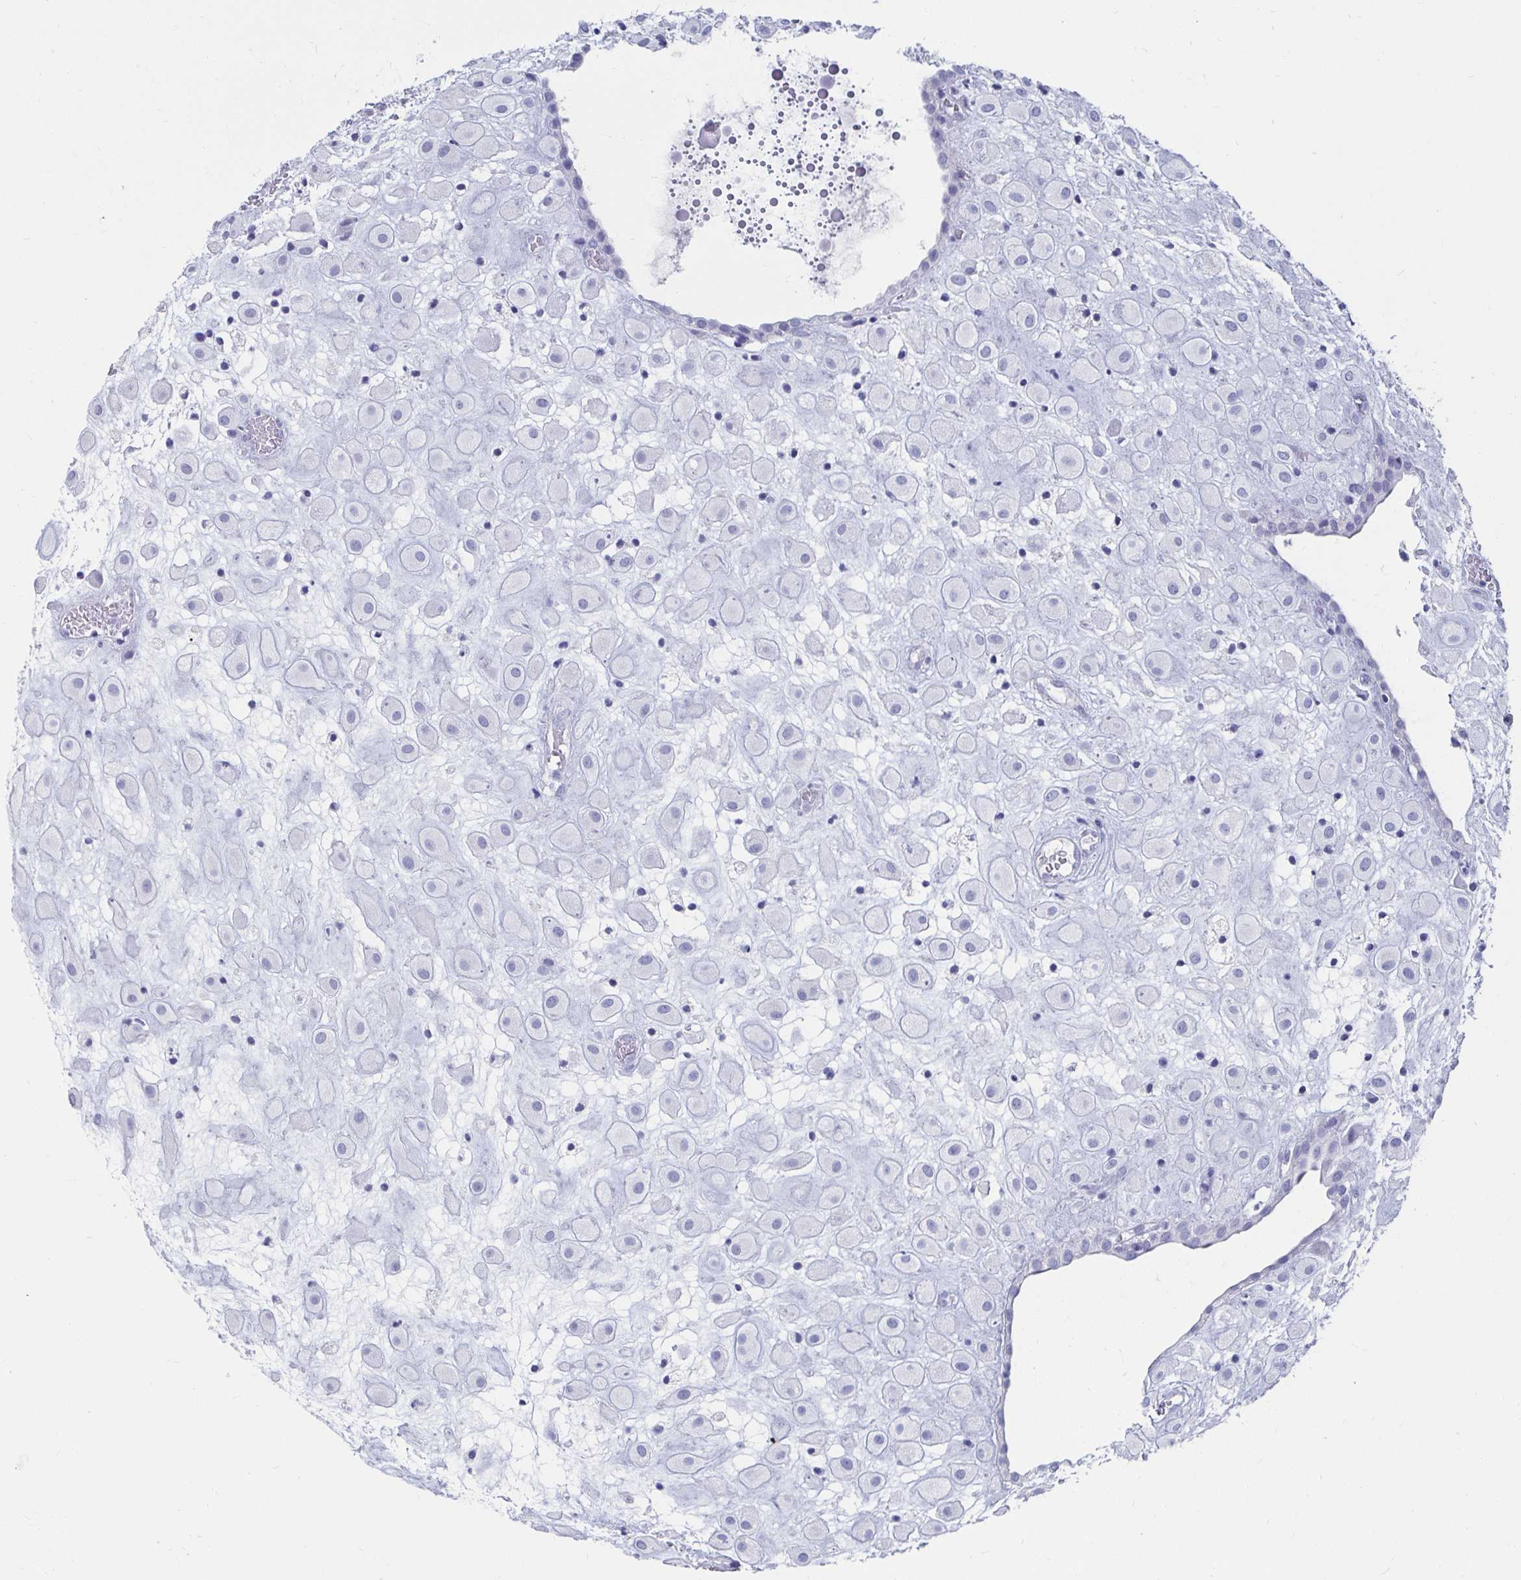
{"staining": {"intensity": "negative", "quantity": "none", "location": "none"}, "tissue": "placenta", "cell_type": "Decidual cells", "image_type": "normal", "snomed": [{"axis": "morphology", "description": "Normal tissue, NOS"}, {"axis": "topography", "description": "Placenta"}], "caption": "Immunohistochemistry (IHC) image of benign placenta stained for a protein (brown), which demonstrates no positivity in decidual cells.", "gene": "CA9", "patient": {"sex": "female", "age": 24}}